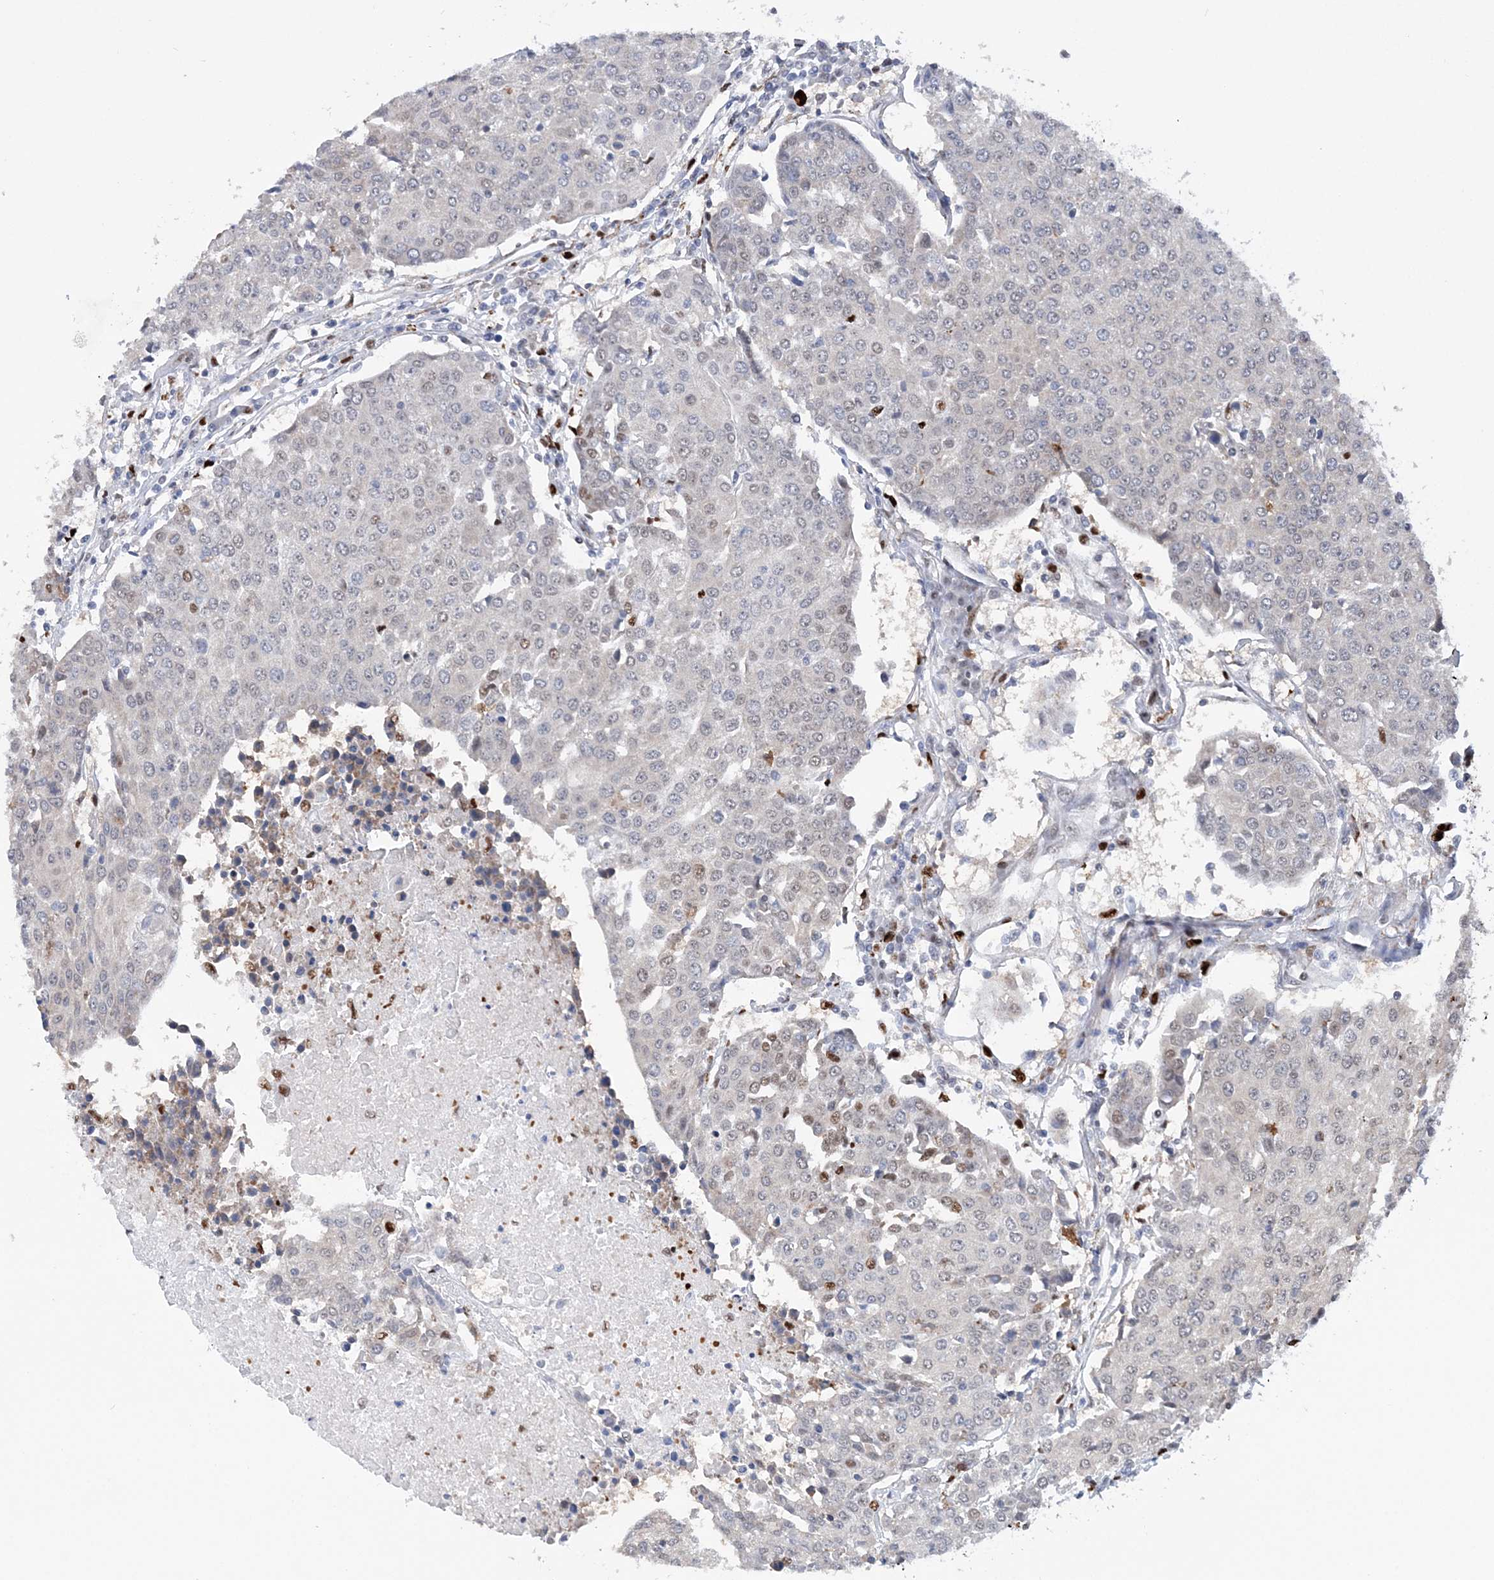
{"staining": {"intensity": "weak", "quantity": "<25%", "location": "nuclear"}, "tissue": "urothelial cancer", "cell_type": "Tumor cells", "image_type": "cancer", "snomed": [{"axis": "morphology", "description": "Urothelial carcinoma, High grade"}, {"axis": "topography", "description": "Urinary bladder"}], "caption": "An immunohistochemistry photomicrograph of high-grade urothelial carcinoma is shown. There is no staining in tumor cells of high-grade urothelial carcinoma.", "gene": "NIT2", "patient": {"sex": "female", "age": 85}}